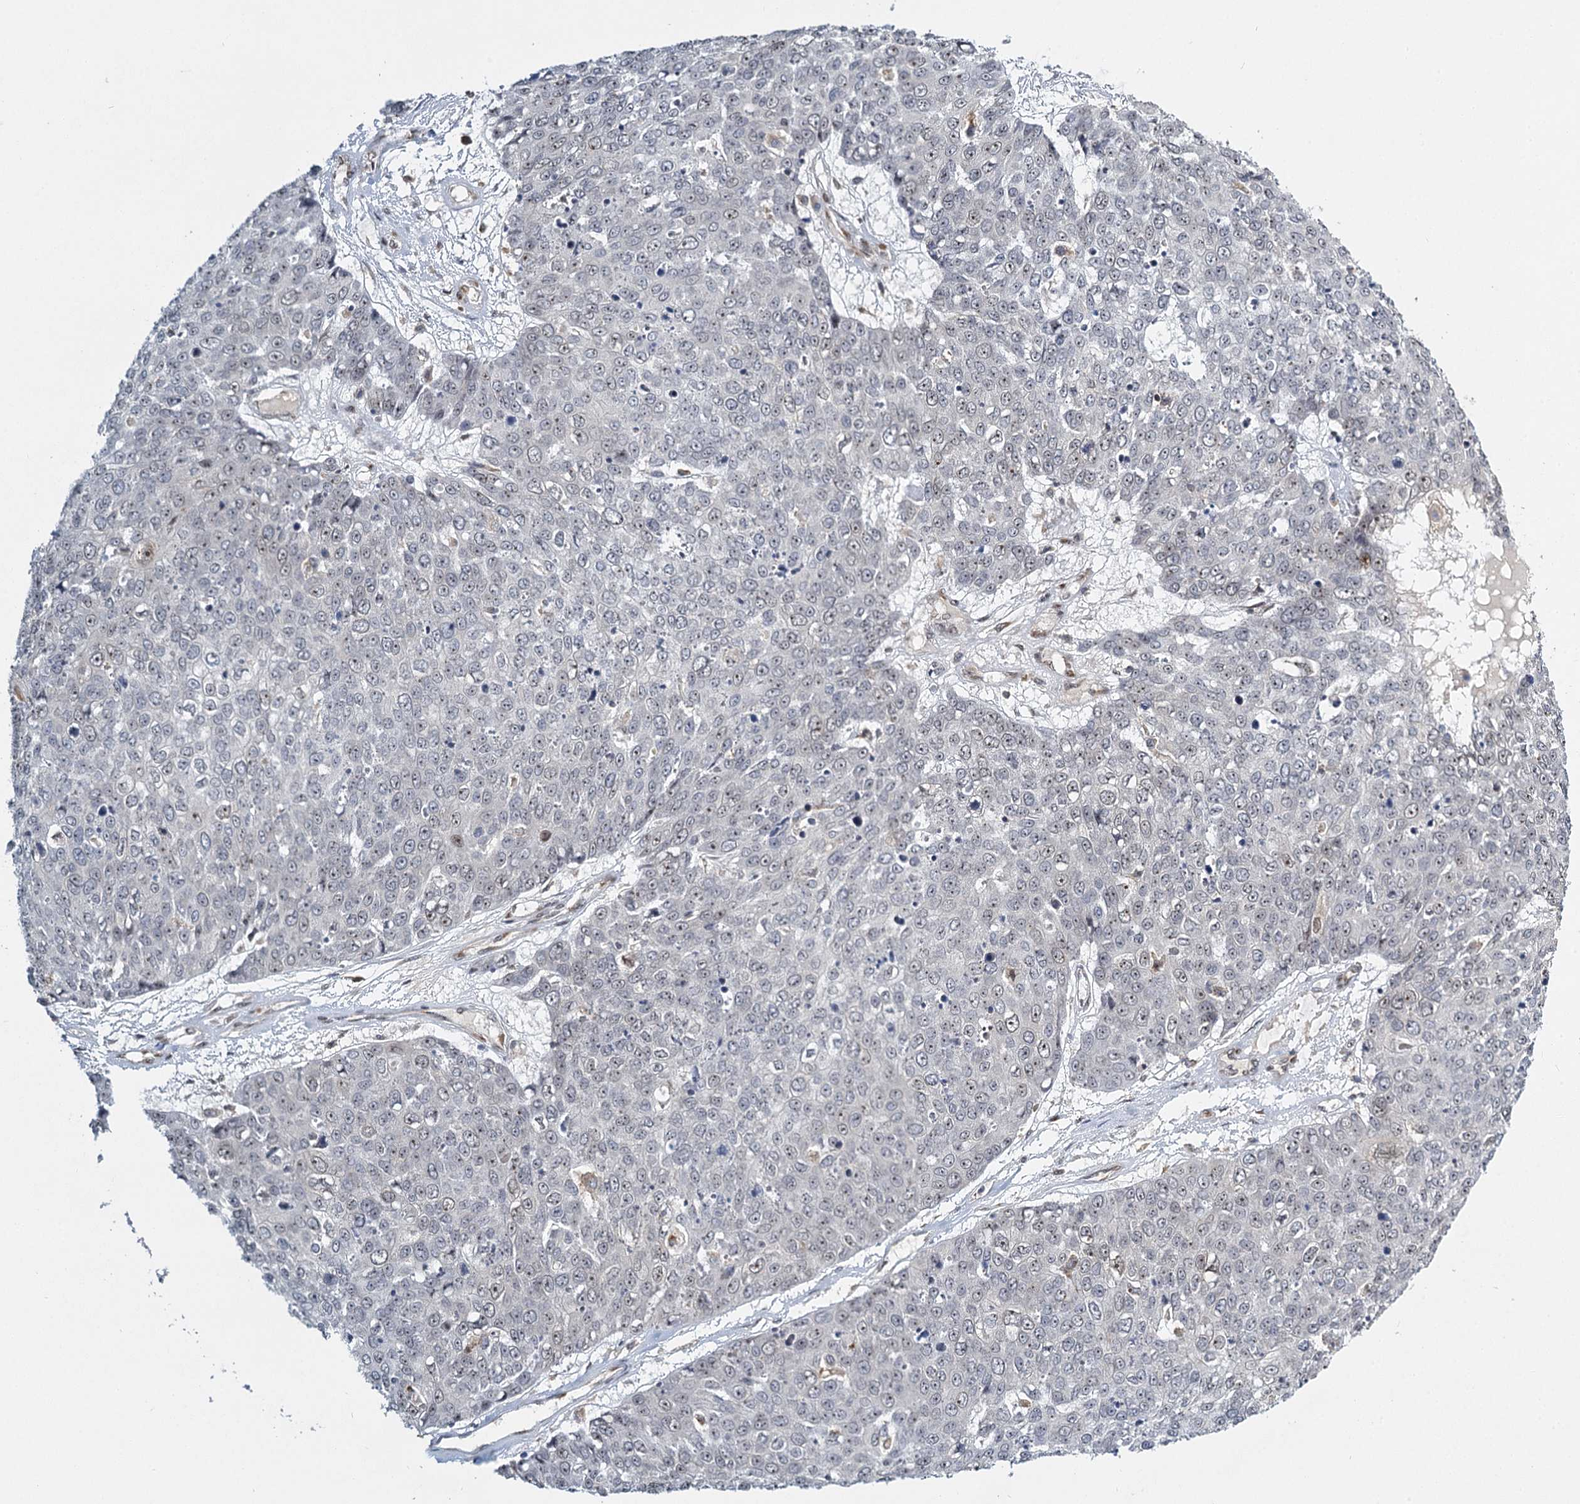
{"staining": {"intensity": "moderate", "quantity": "25%-75%", "location": "cytoplasmic/membranous,nuclear"}, "tissue": "skin cancer", "cell_type": "Tumor cells", "image_type": "cancer", "snomed": [{"axis": "morphology", "description": "Squamous cell carcinoma, NOS"}, {"axis": "topography", "description": "Skin"}], "caption": "Immunohistochemistry (IHC) micrograph of skin cancer stained for a protein (brown), which reveals medium levels of moderate cytoplasmic/membranous and nuclear staining in about 25%-75% of tumor cells.", "gene": "TREX1", "patient": {"sex": "female", "age": 44}}